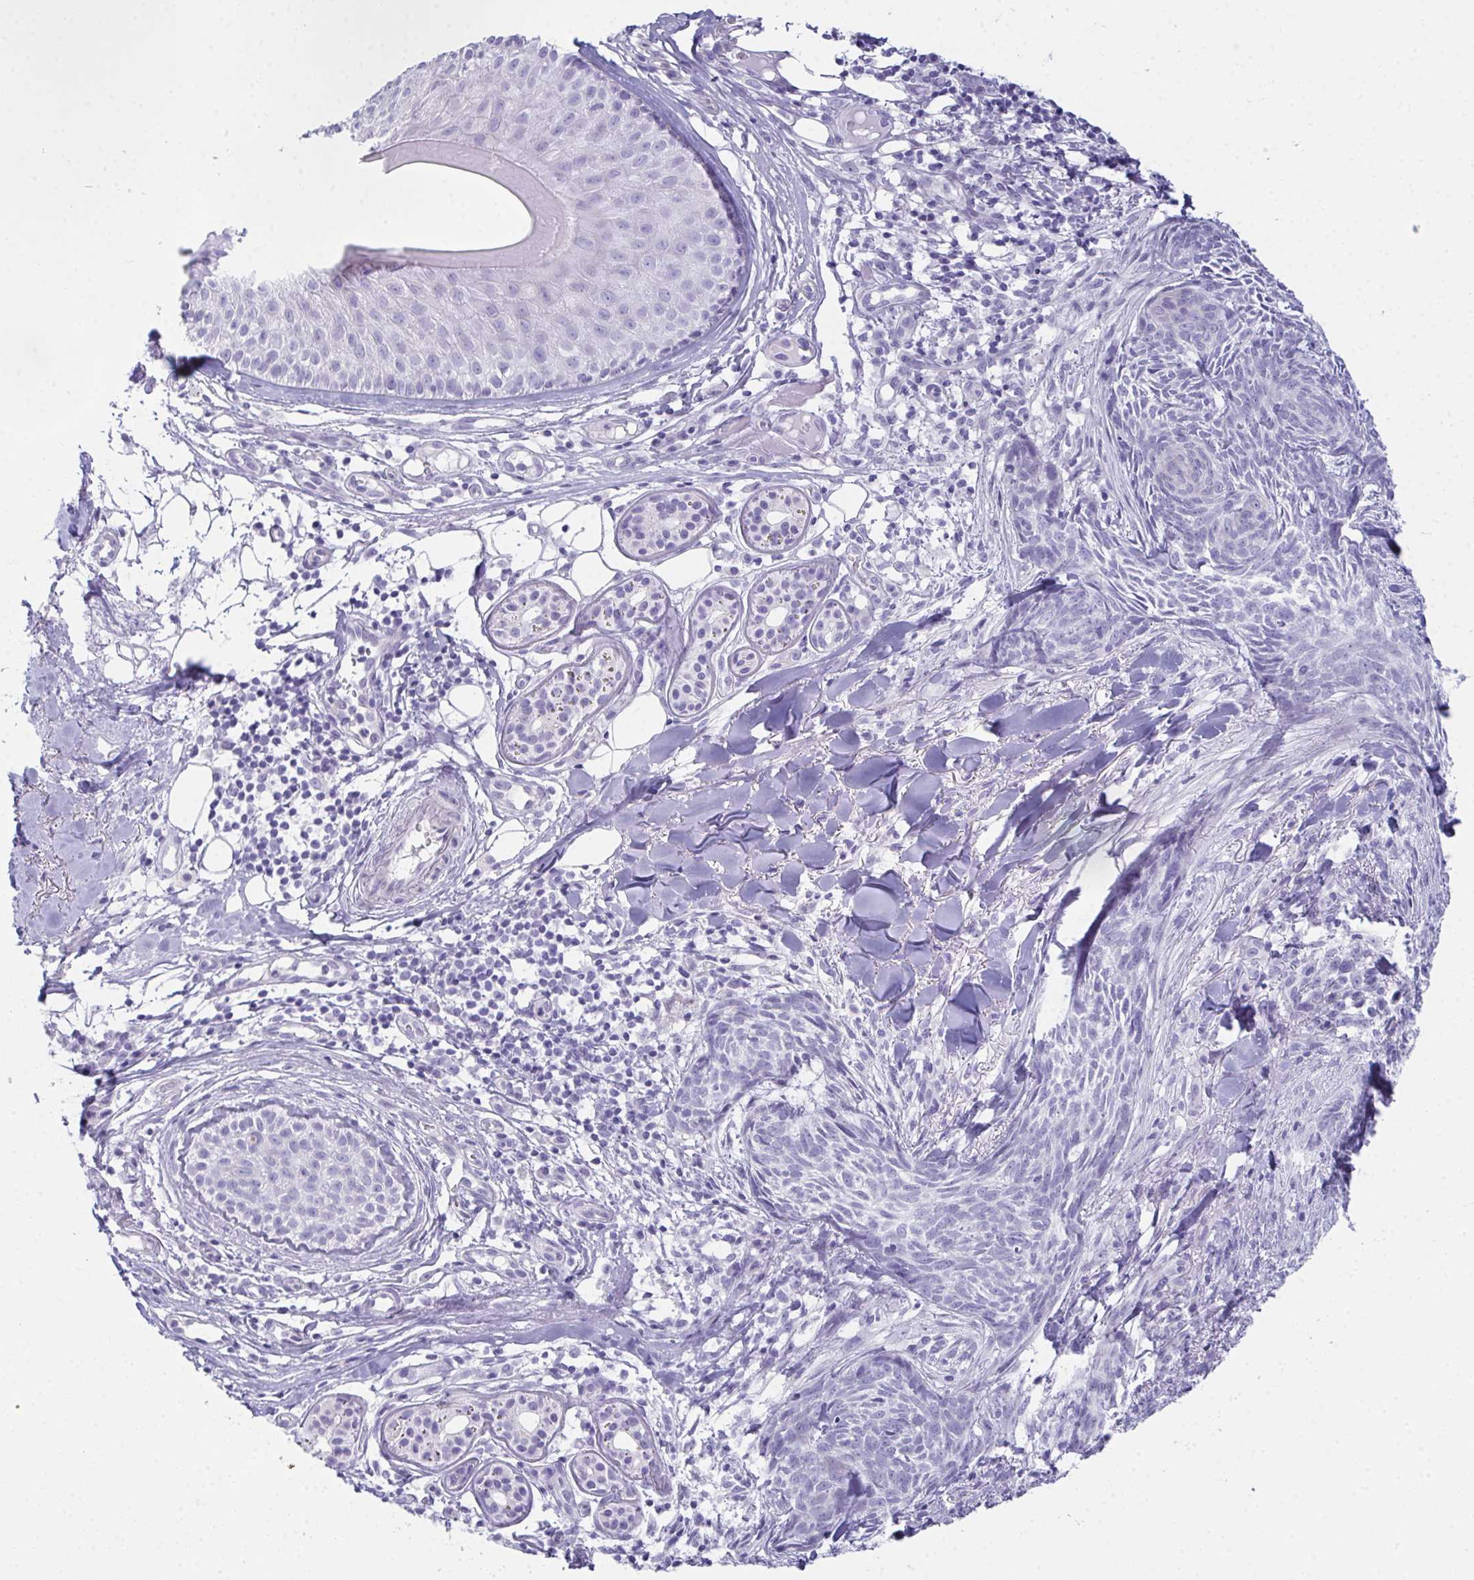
{"staining": {"intensity": "negative", "quantity": "none", "location": "none"}, "tissue": "skin cancer", "cell_type": "Tumor cells", "image_type": "cancer", "snomed": [{"axis": "morphology", "description": "Basal cell carcinoma"}, {"axis": "topography", "description": "Skin"}], "caption": "Human skin basal cell carcinoma stained for a protein using immunohistochemistry (IHC) exhibits no positivity in tumor cells.", "gene": "TEX19", "patient": {"sex": "female", "age": 93}}